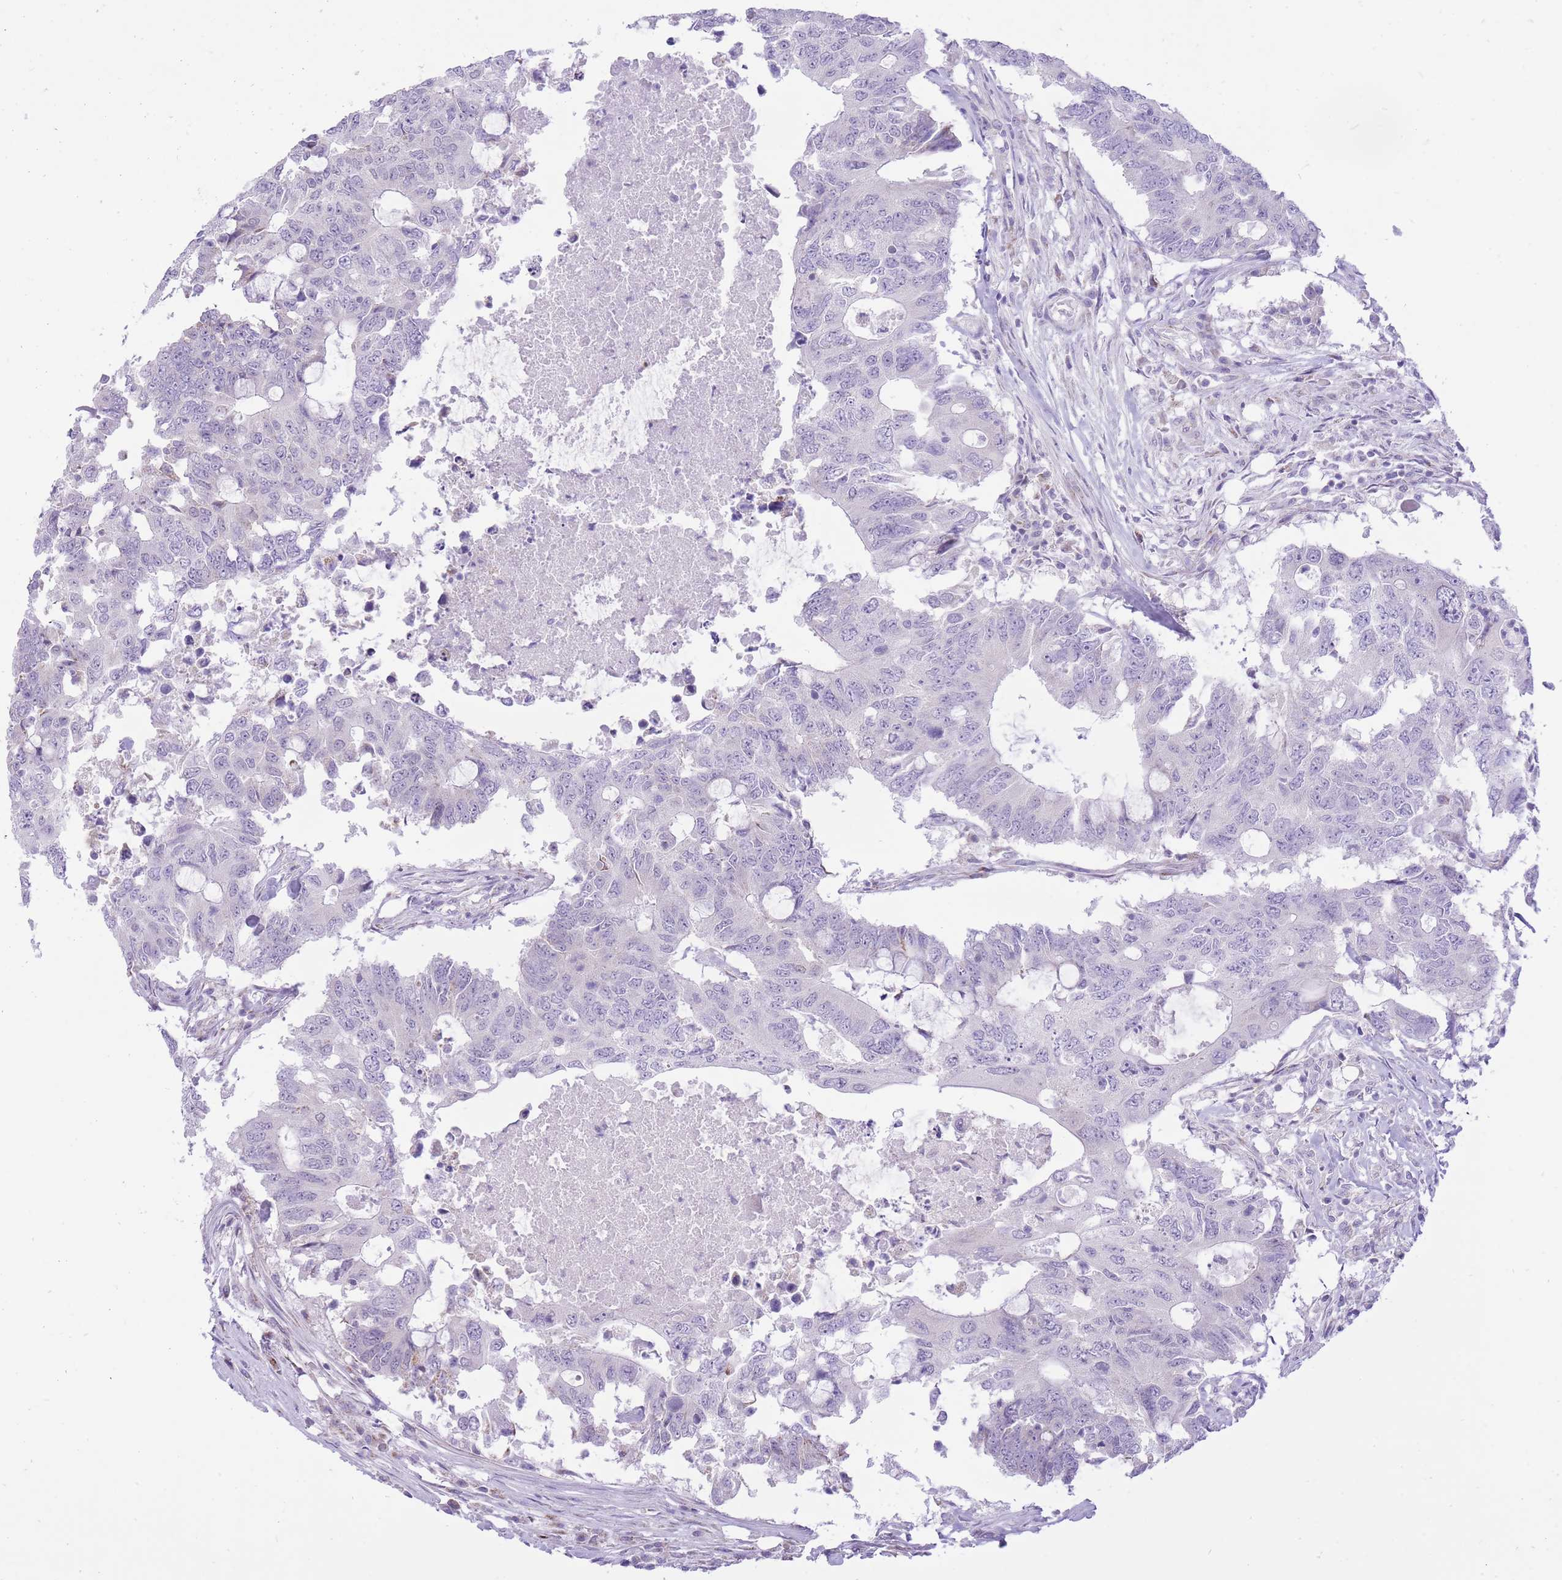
{"staining": {"intensity": "negative", "quantity": "none", "location": "none"}, "tissue": "colorectal cancer", "cell_type": "Tumor cells", "image_type": "cancer", "snomed": [{"axis": "morphology", "description": "Adenocarcinoma, NOS"}, {"axis": "topography", "description": "Colon"}], "caption": "Photomicrograph shows no significant protein expression in tumor cells of colorectal adenocarcinoma.", "gene": "DENND2D", "patient": {"sex": "male", "age": 71}}